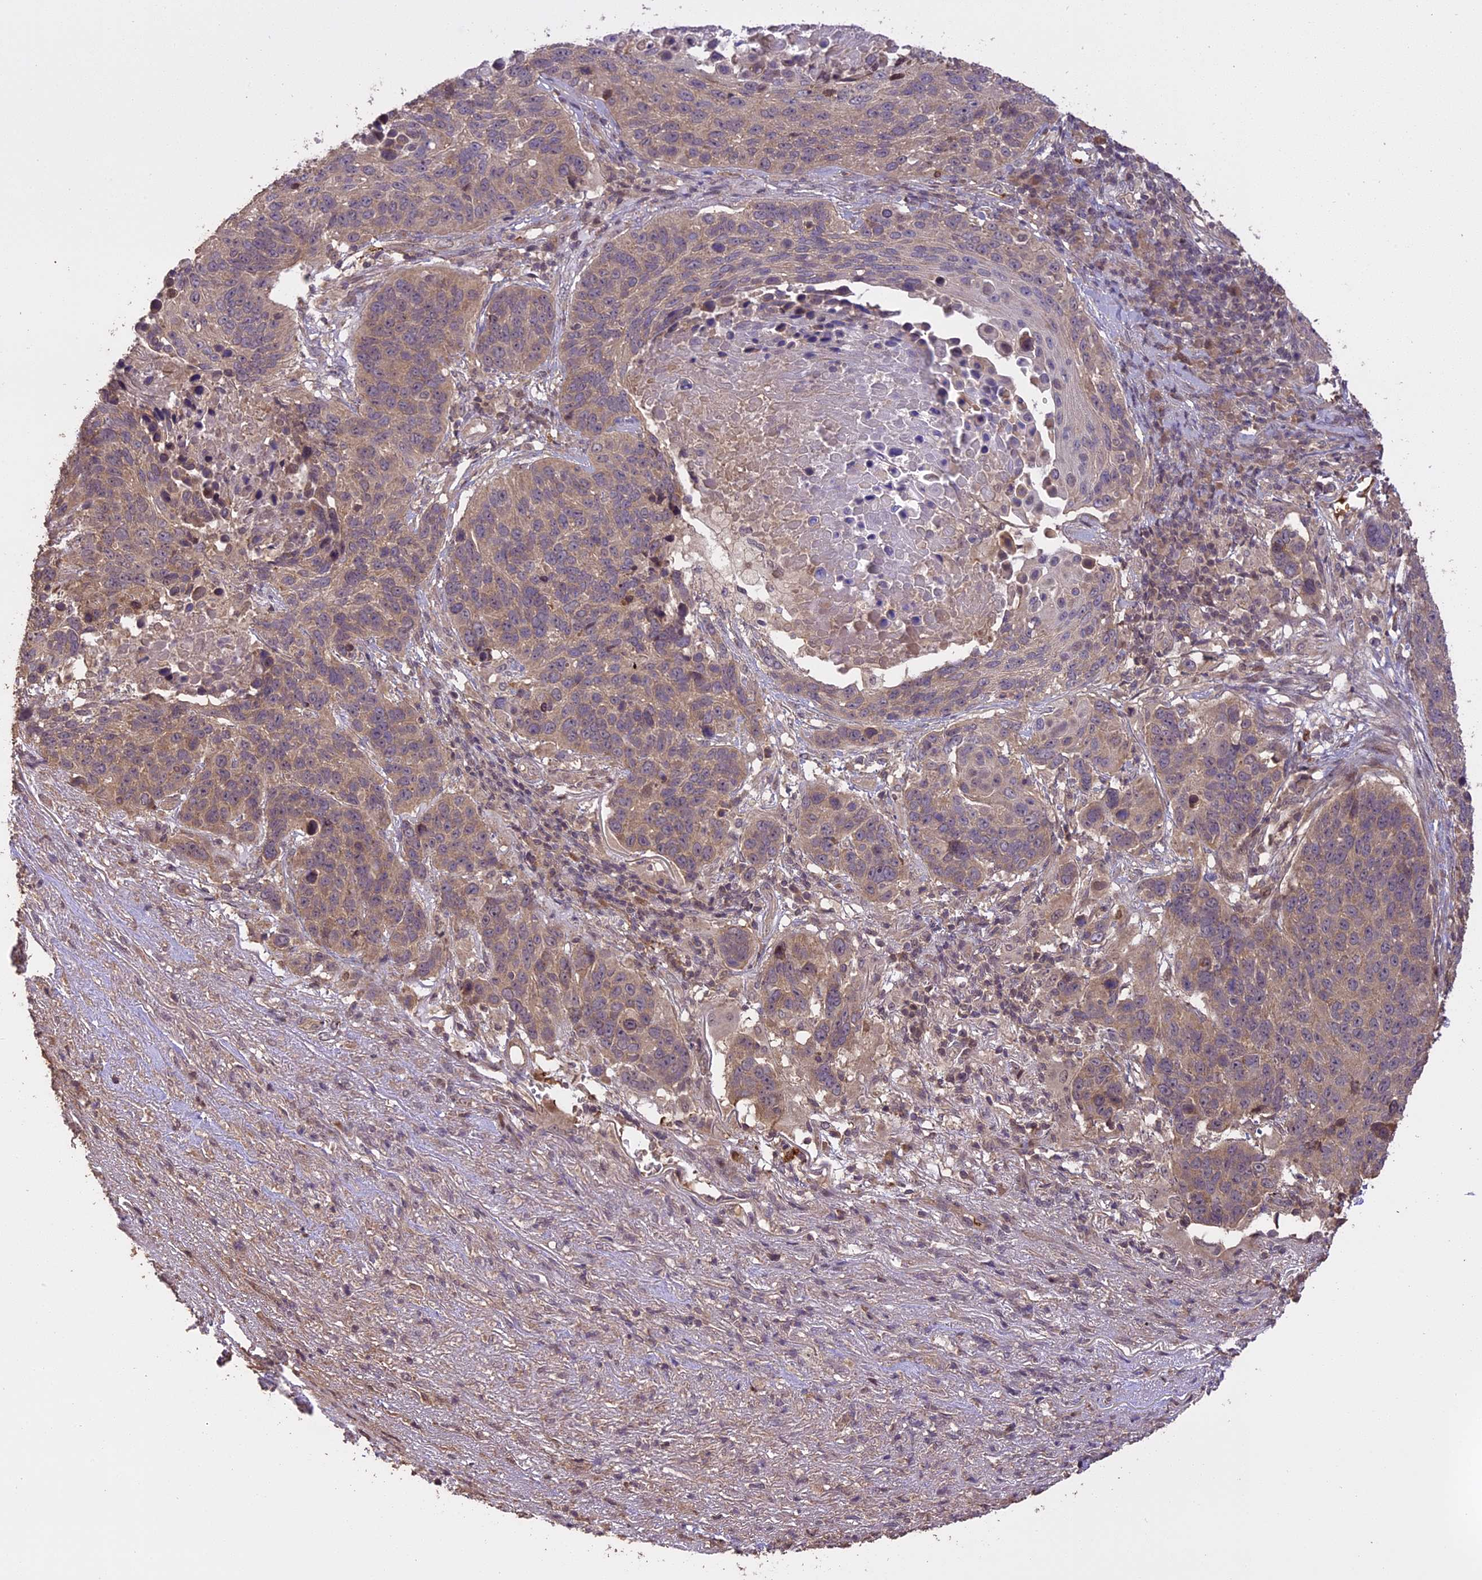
{"staining": {"intensity": "moderate", "quantity": "<25%", "location": "cytoplasmic/membranous"}, "tissue": "lung cancer", "cell_type": "Tumor cells", "image_type": "cancer", "snomed": [{"axis": "morphology", "description": "Normal tissue, NOS"}, {"axis": "morphology", "description": "Squamous cell carcinoma, NOS"}, {"axis": "topography", "description": "Lymph node"}, {"axis": "topography", "description": "Lung"}], "caption": "Immunohistochemical staining of human lung cancer (squamous cell carcinoma) displays low levels of moderate cytoplasmic/membranous expression in approximately <25% of tumor cells.", "gene": "TIGD7", "patient": {"sex": "male", "age": 66}}